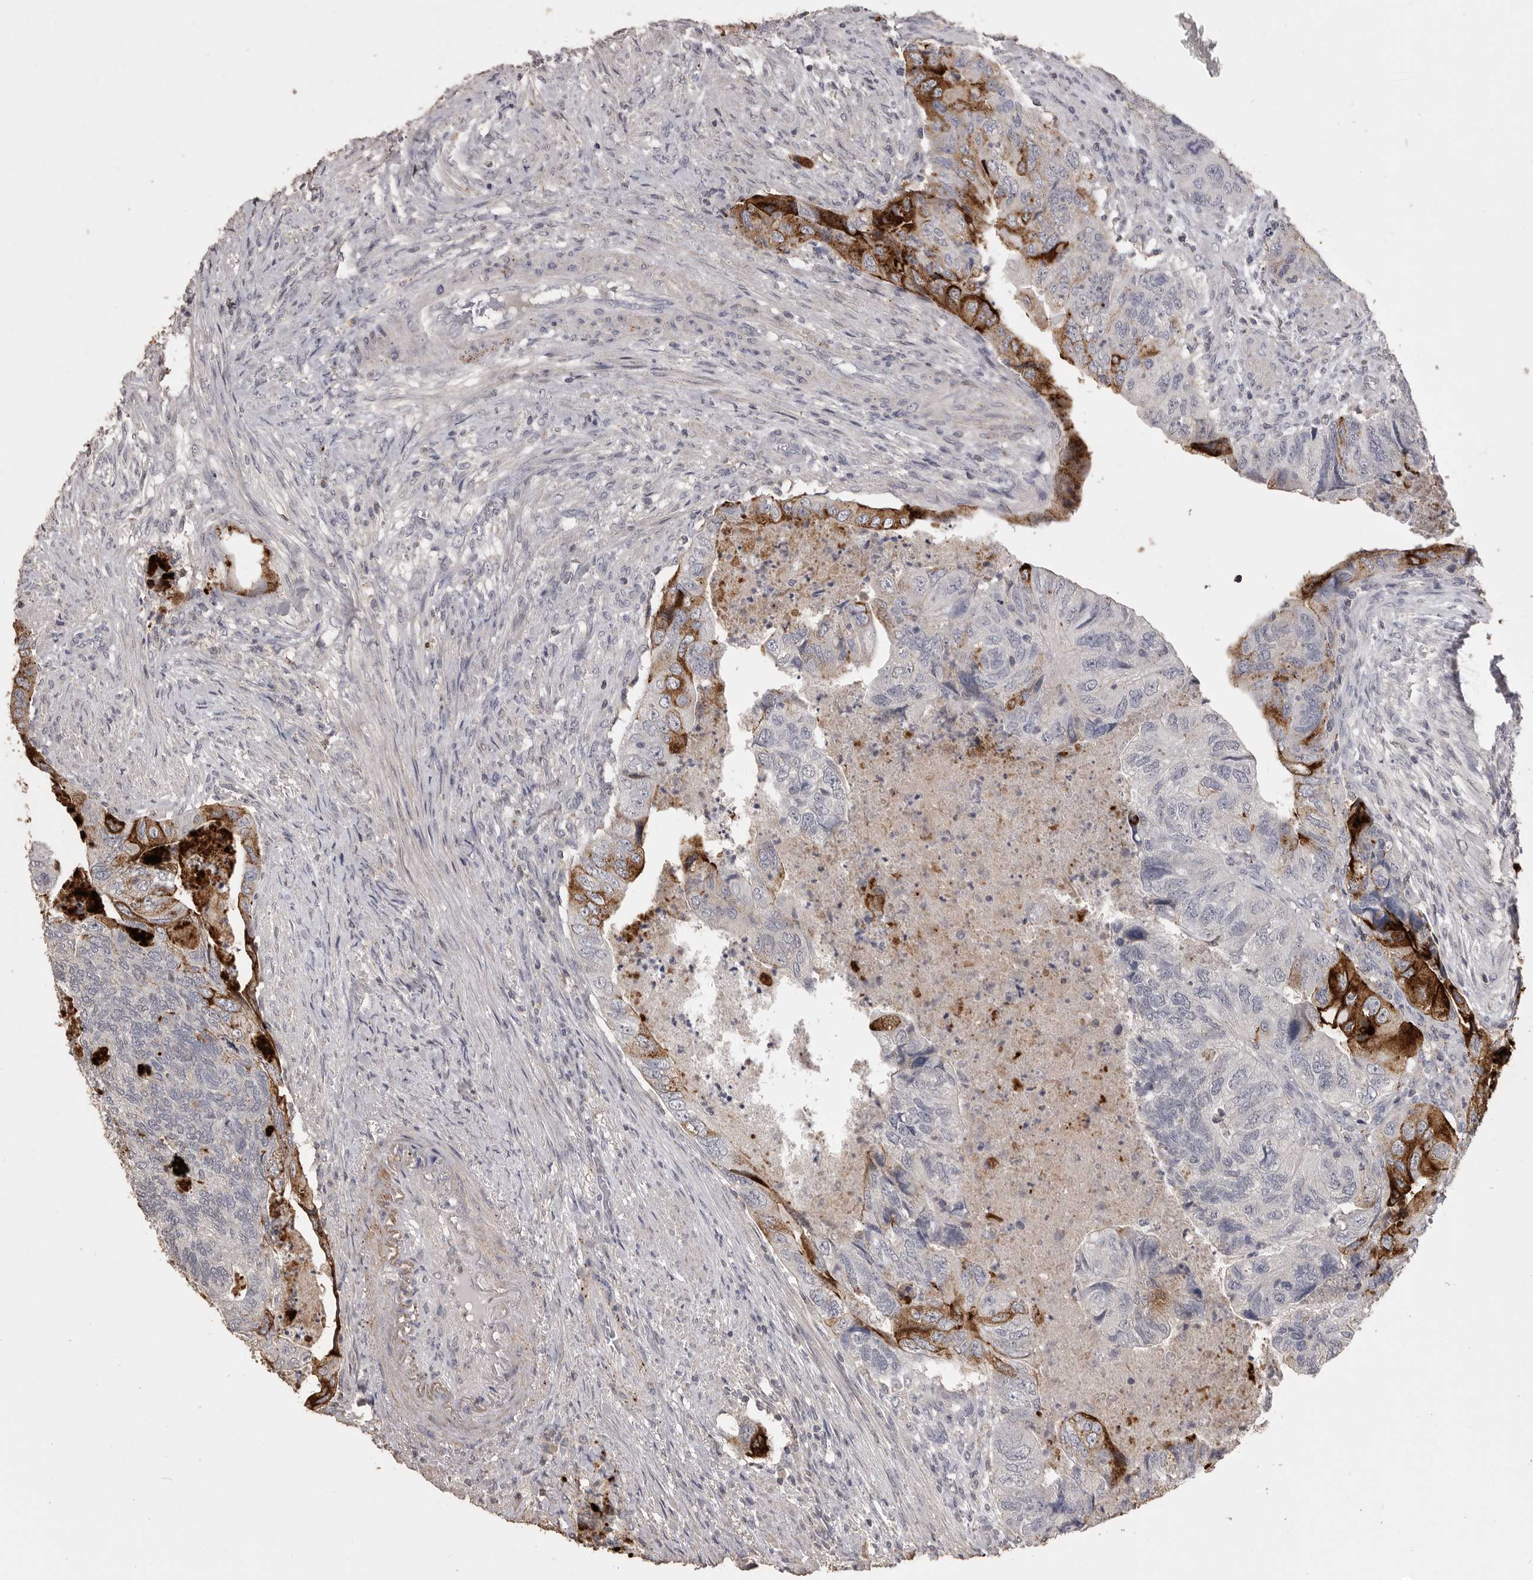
{"staining": {"intensity": "strong", "quantity": "<25%", "location": "cytoplasmic/membranous"}, "tissue": "colorectal cancer", "cell_type": "Tumor cells", "image_type": "cancer", "snomed": [{"axis": "morphology", "description": "Adenocarcinoma, NOS"}, {"axis": "topography", "description": "Rectum"}], "caption": "Human adenocarcinoma (colorectal) stained for a protein (brown) exhibits strong cytoplasmic/membranous positive positivity in approximately <25% of tumor cells.", "gene": "MMP7", "patient": {"sex": "male", "age": 63}}